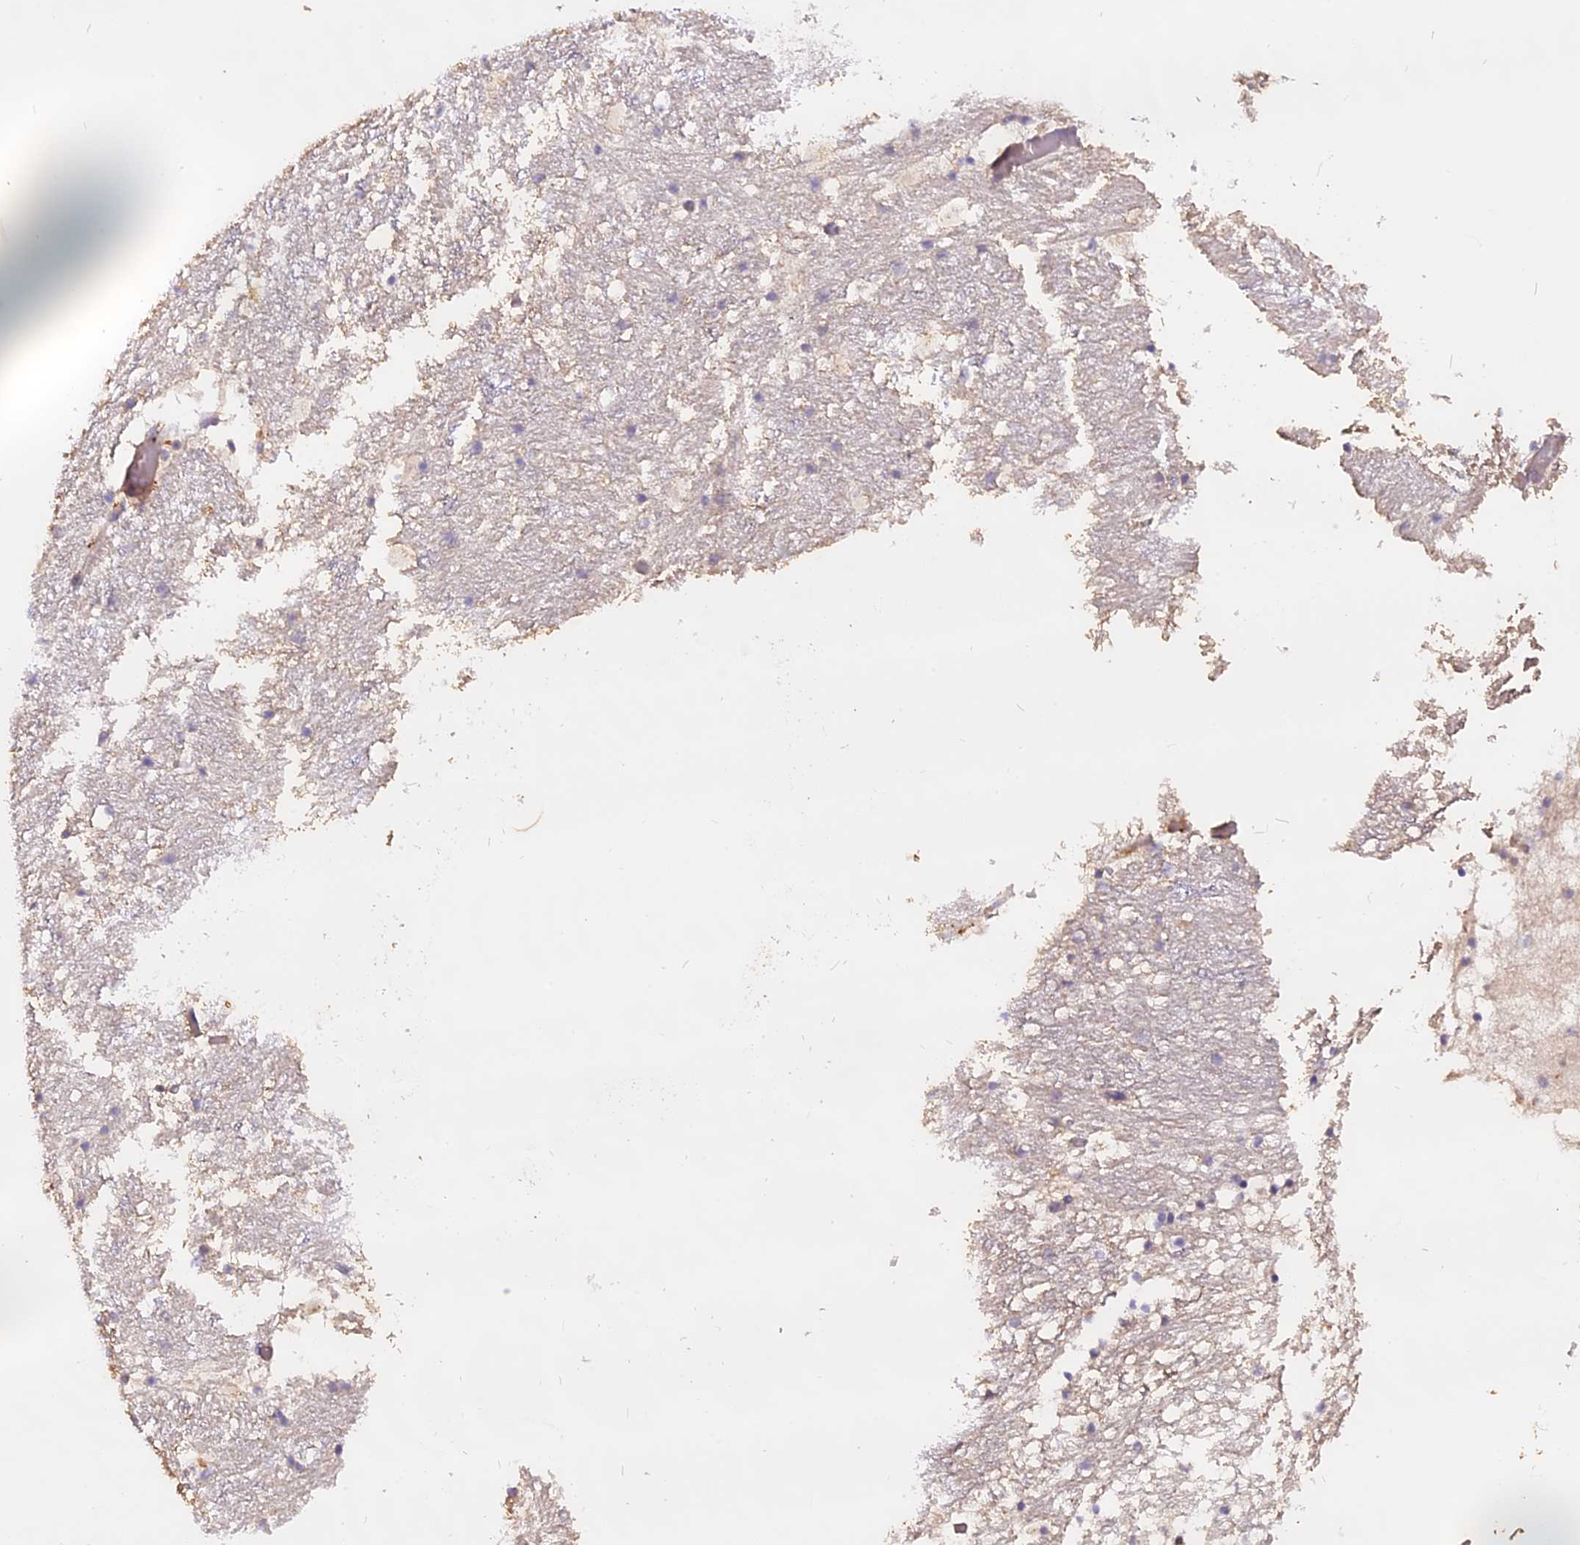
{"staining": {"intensity": "negative", "quantity": "none", "location": "none"}, "tissue": "hippocampus", "cell_type": "Glial cells", "image_type": "normal", "snomed": [{"axis": "morphology", "description": "Normal tissue, NOS"}, {"axis": "topography", "description": "Hippocampus"}], "caption": "This photomicrograph is of normal hippocampus stained with IHC to label a protein in brown with the nuclei are counter-stained blue. There is no positivity in glial cells.", "gene": "MEMO1", "patient": {"sex": "female", "age": 52}}